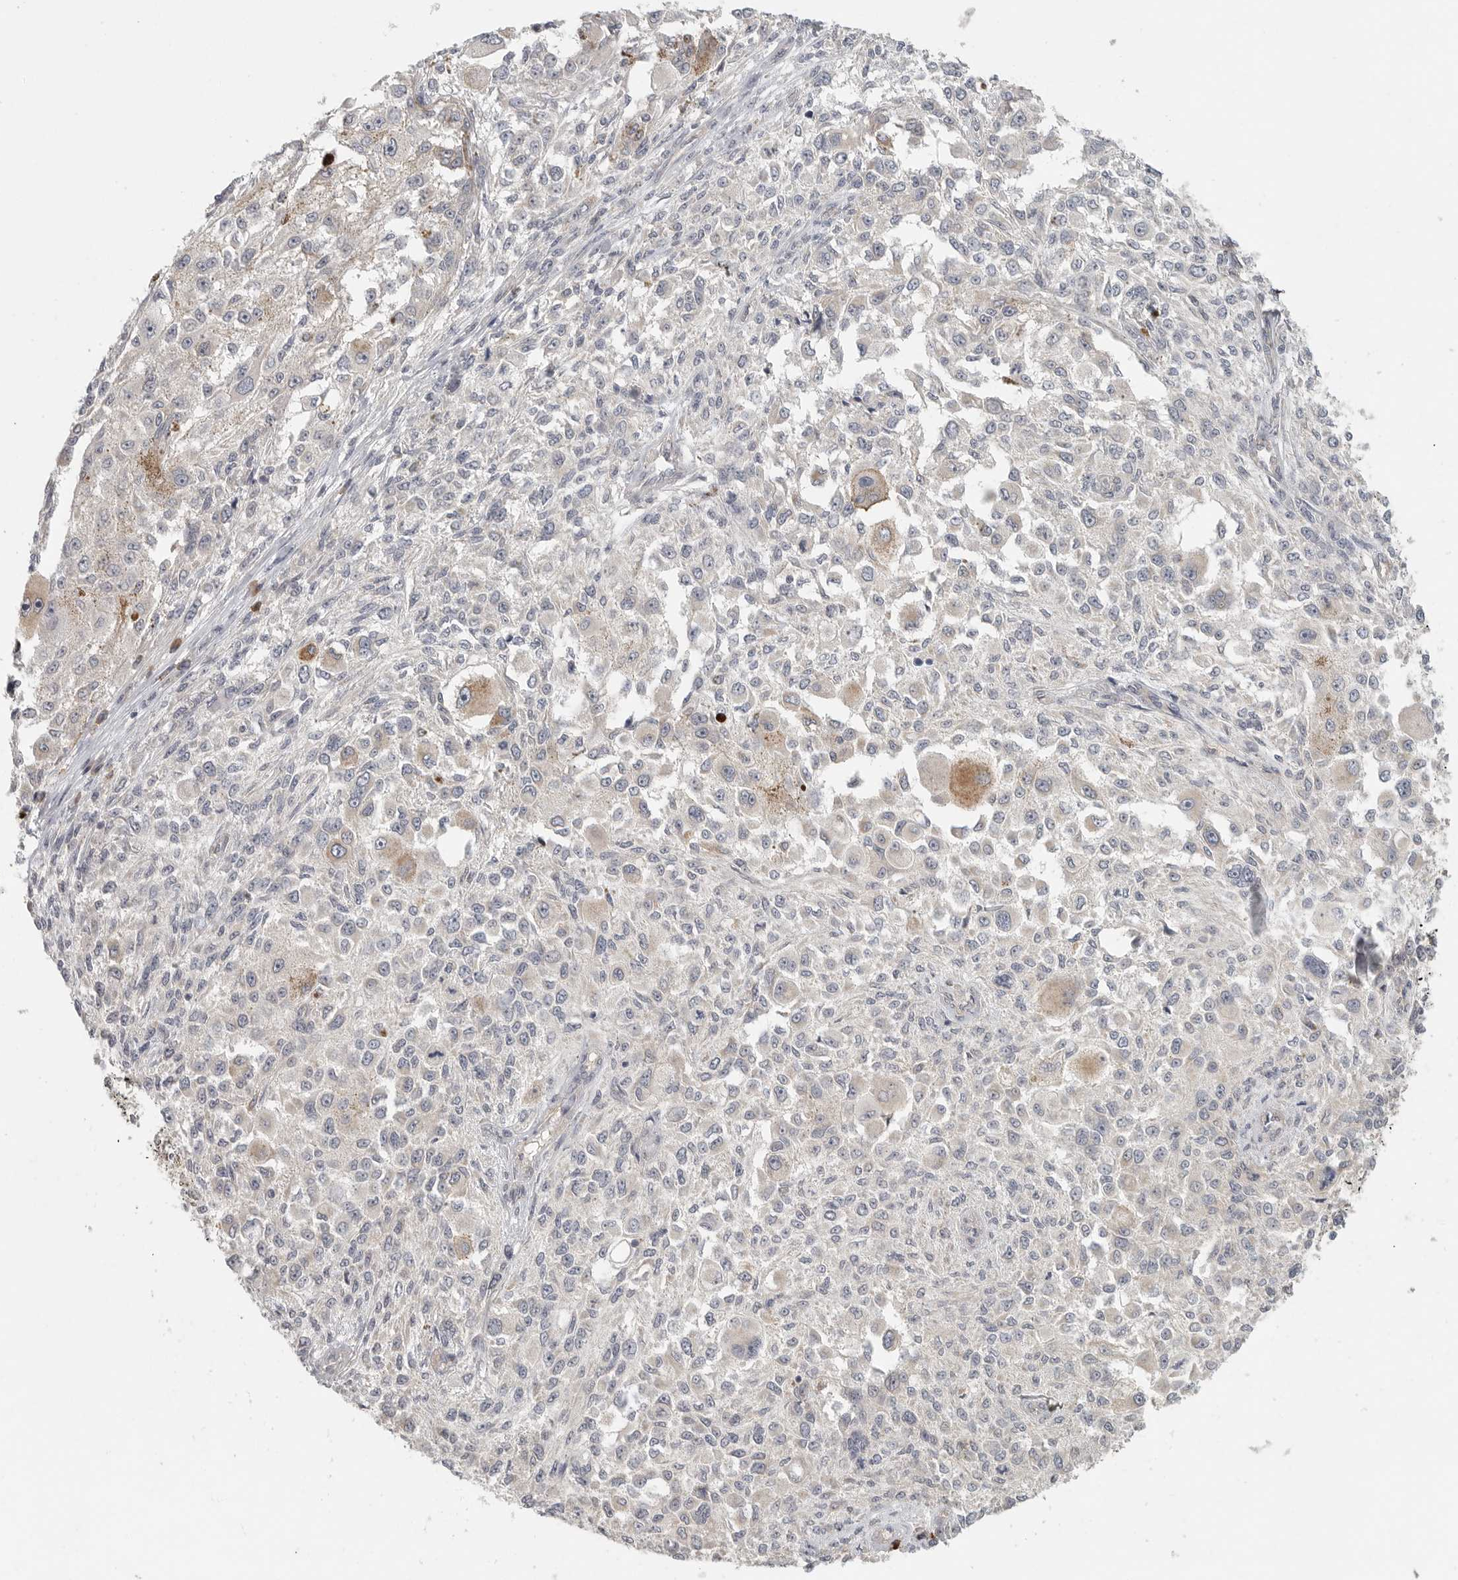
{"staining": {"intensity": "moderate", "quantity": "<25%", "location": "cytoplasmic/membranous"}, "tissue": "melanoma", "cell_type": "Tumor cells", "image_type": "cancer", "snomed": [{"axis": "morphology", "description": "Necrosis, NOS"}, {"axis": "morphology", "description": "Malignant melanoma, NOS"}, {"axis": "topography", "description": "Skin"}], "caption": "DAB immunohistochemical staining of human melanoma exhibits moderate cytoplasmic/membranous protein positivity in about <25% of tumor cells.", "gene": "SLC25A36", "patient": {"sex": "female", "age": 87}}